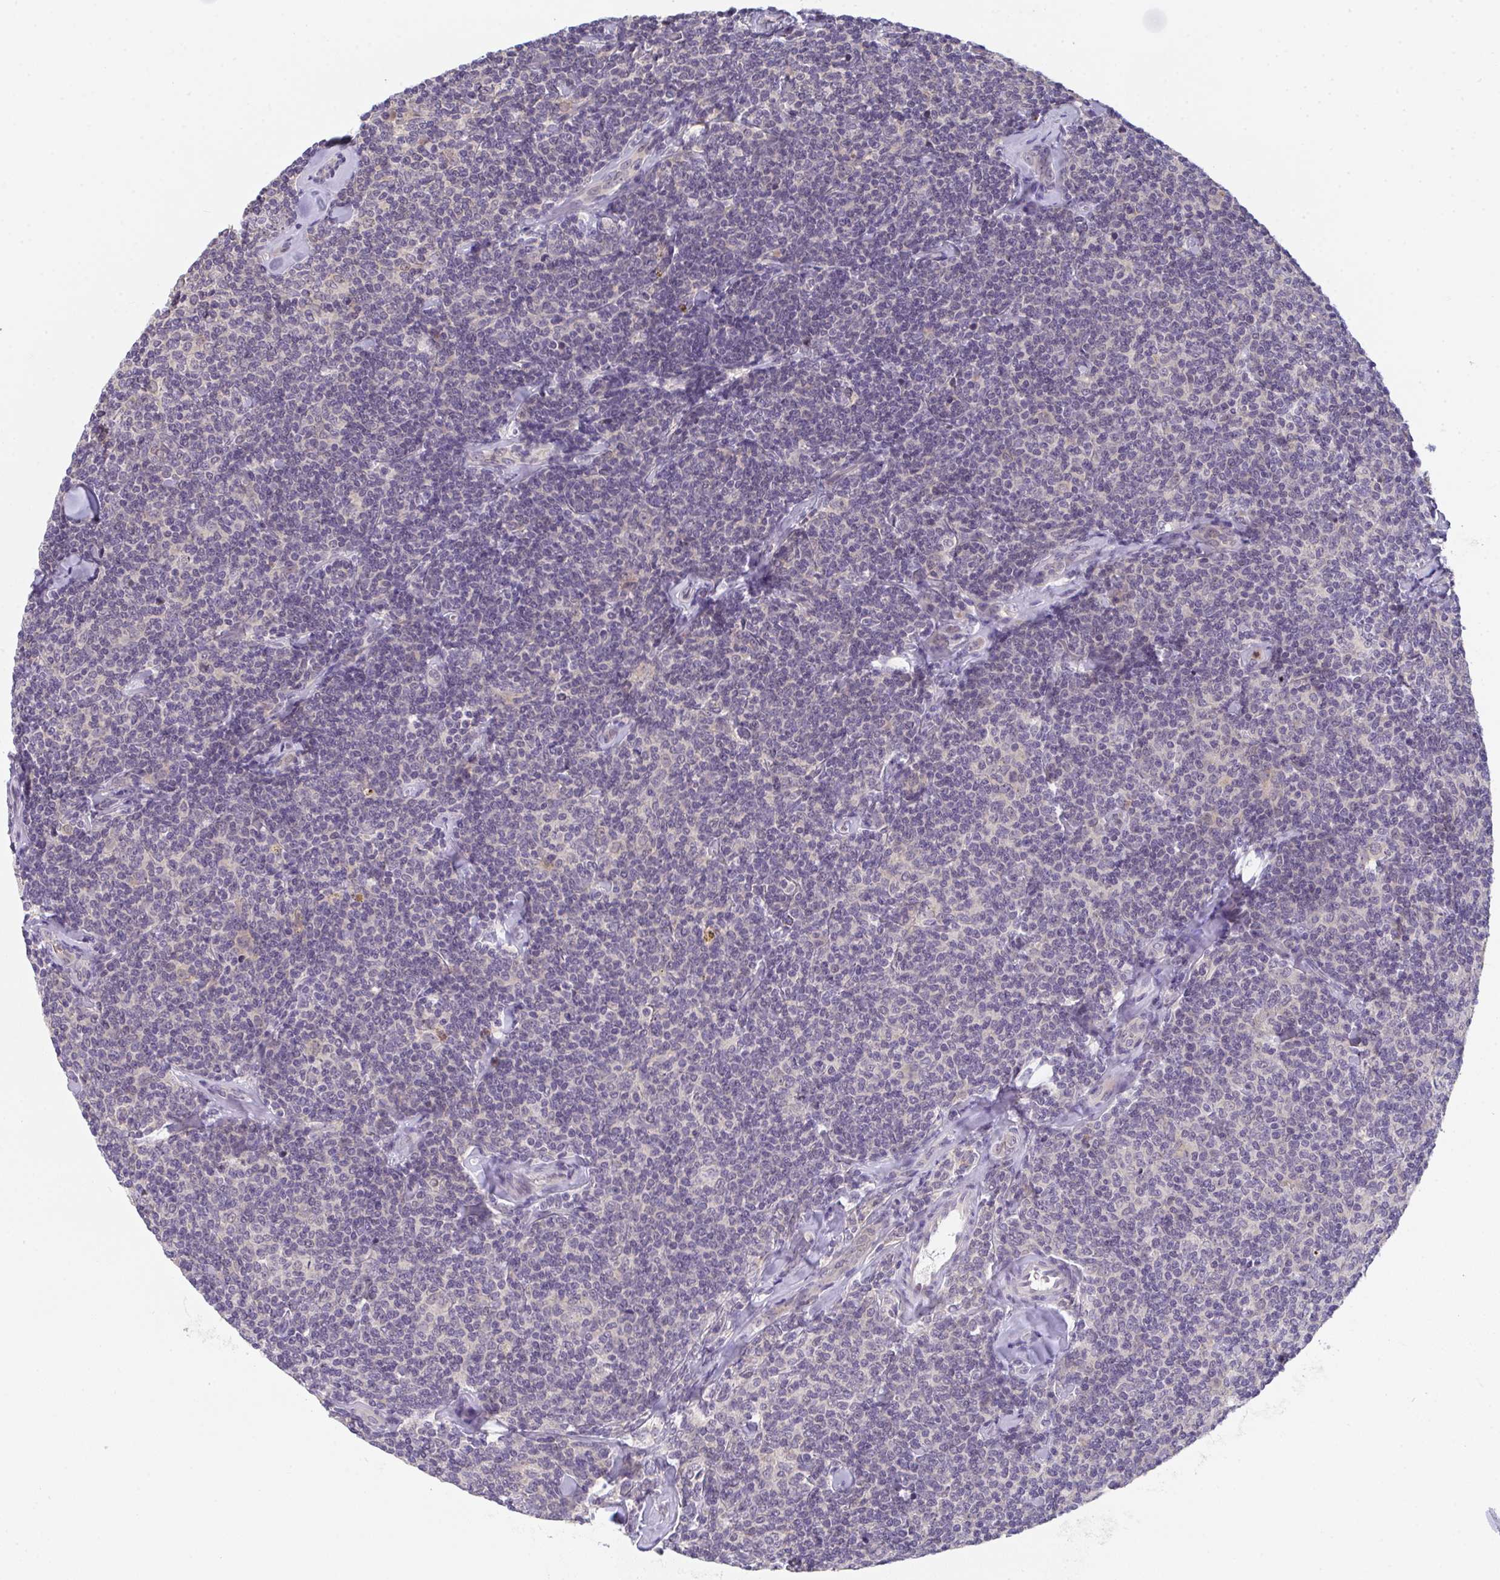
{"staining": {"intensity": "negative", "quantity": "none", "location": "none"}, "tissue": "lymphoma", "cell_type": "Tumor cells", "image_type": "cancer", "snomed": [{"axis": "morphology", "description": "Malignant lymphoma, non-Hodgkin's type, Low grade"}, {"axis": "topography", "description": "Lymph node"}], "caption": "Micrograph shows no protein positivity in tumor cells of low-grade malignant lymphoma, non-Hodgkin's type tissue. (DAB (3,3'-diaminobenzidine) immunohistochemistry (IHC) visualized using brightfield microscopy, high magnification).", "gene": "RIOK1", "patient": {"sex": "female", "age": 56}}